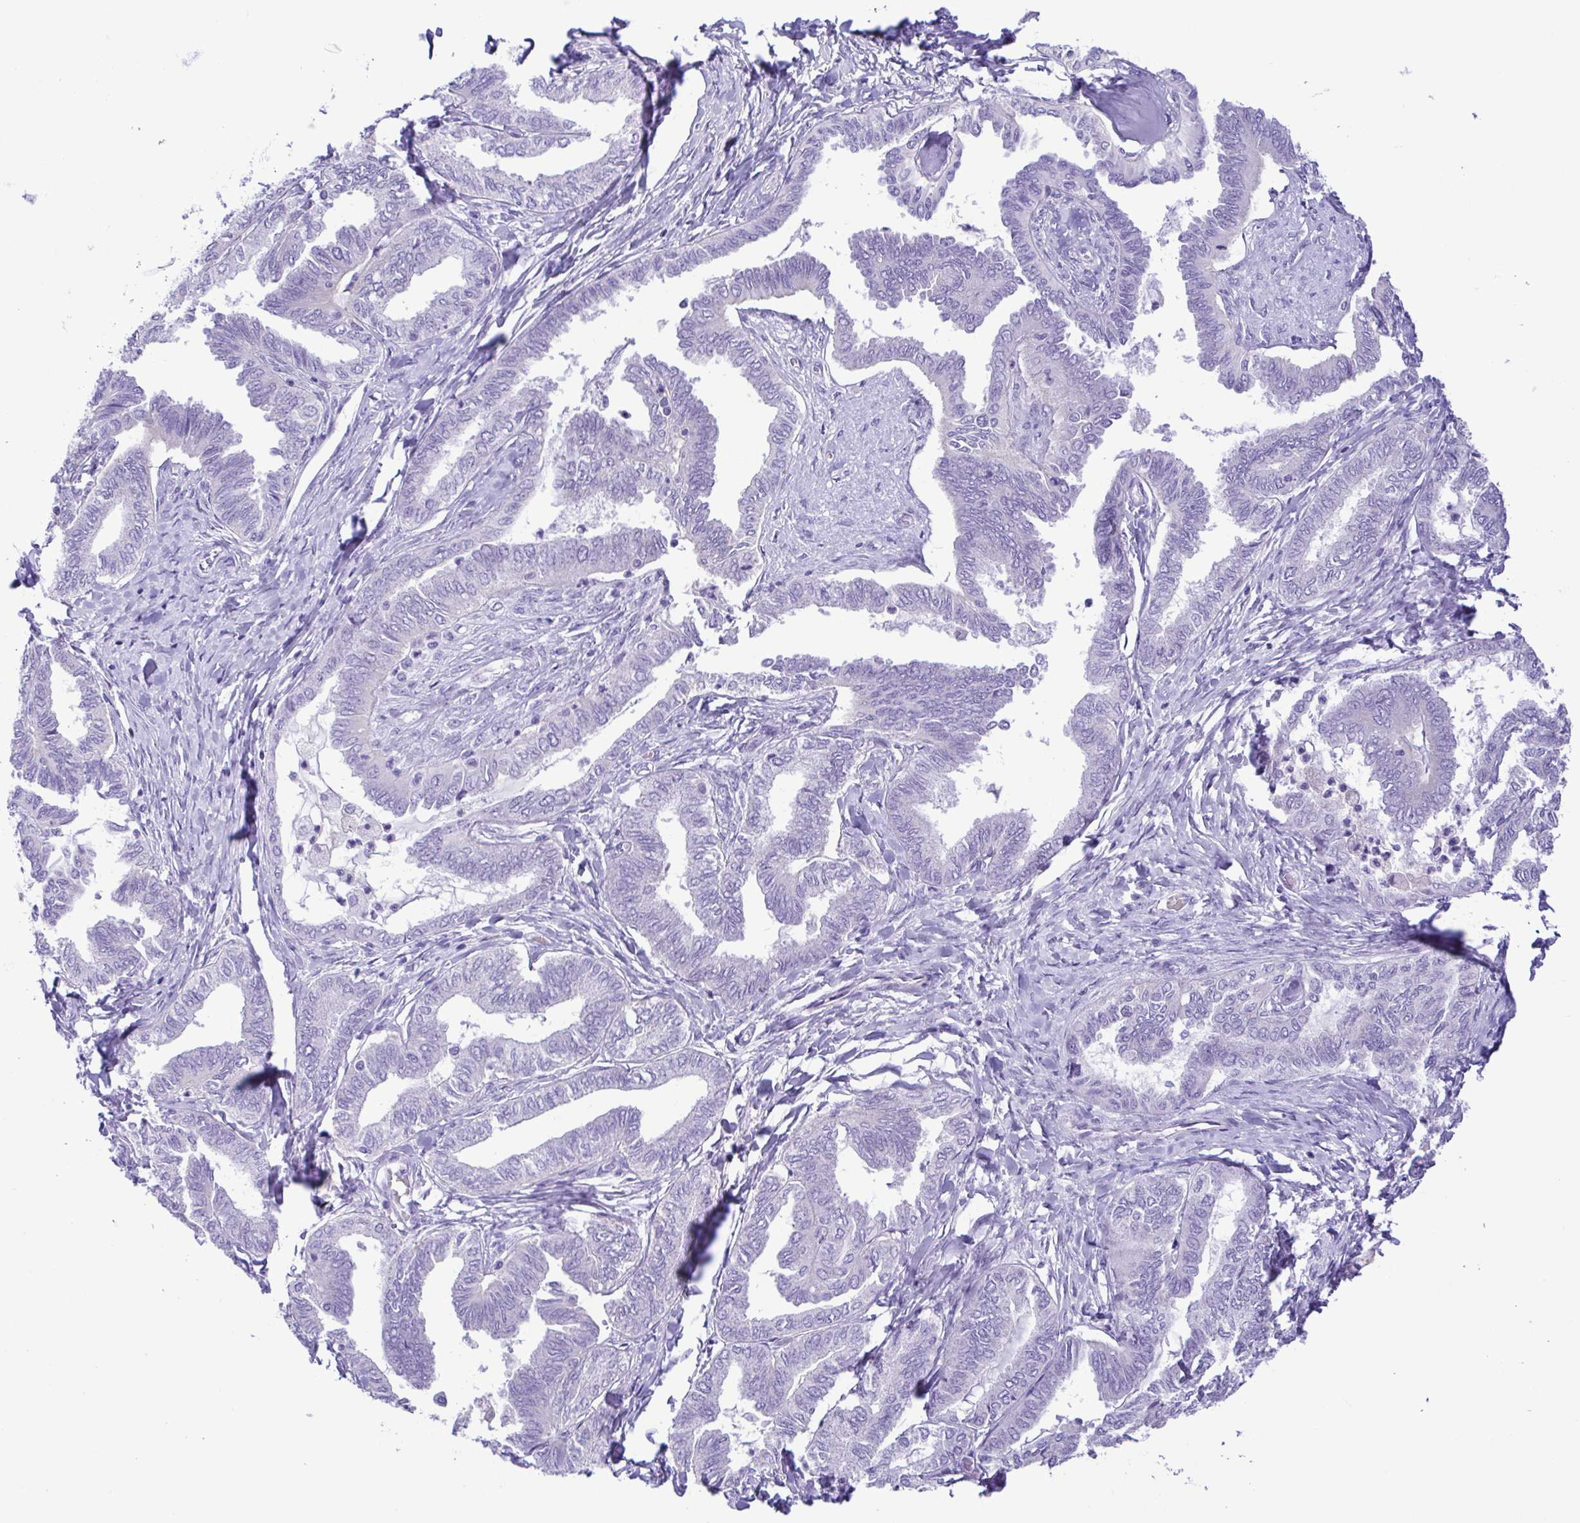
{"staining": {"intensity": "negative", "quantity": "none", "location": "none"}, "tissue": "ovarian cancer", "cell_type": "Tumor cells", "image_type": "cancer", "snomed": [{"axis": "morphology", "description": "Carcinoma, endometroid"}, {"axis": "topography", "description": "Ovary"}], "caption": "Tumor cells are negative for protein expression in human ovarian endometroid carcinoma.", "gene": "CD72", "patient": {"sex": "female", "age": 70}}